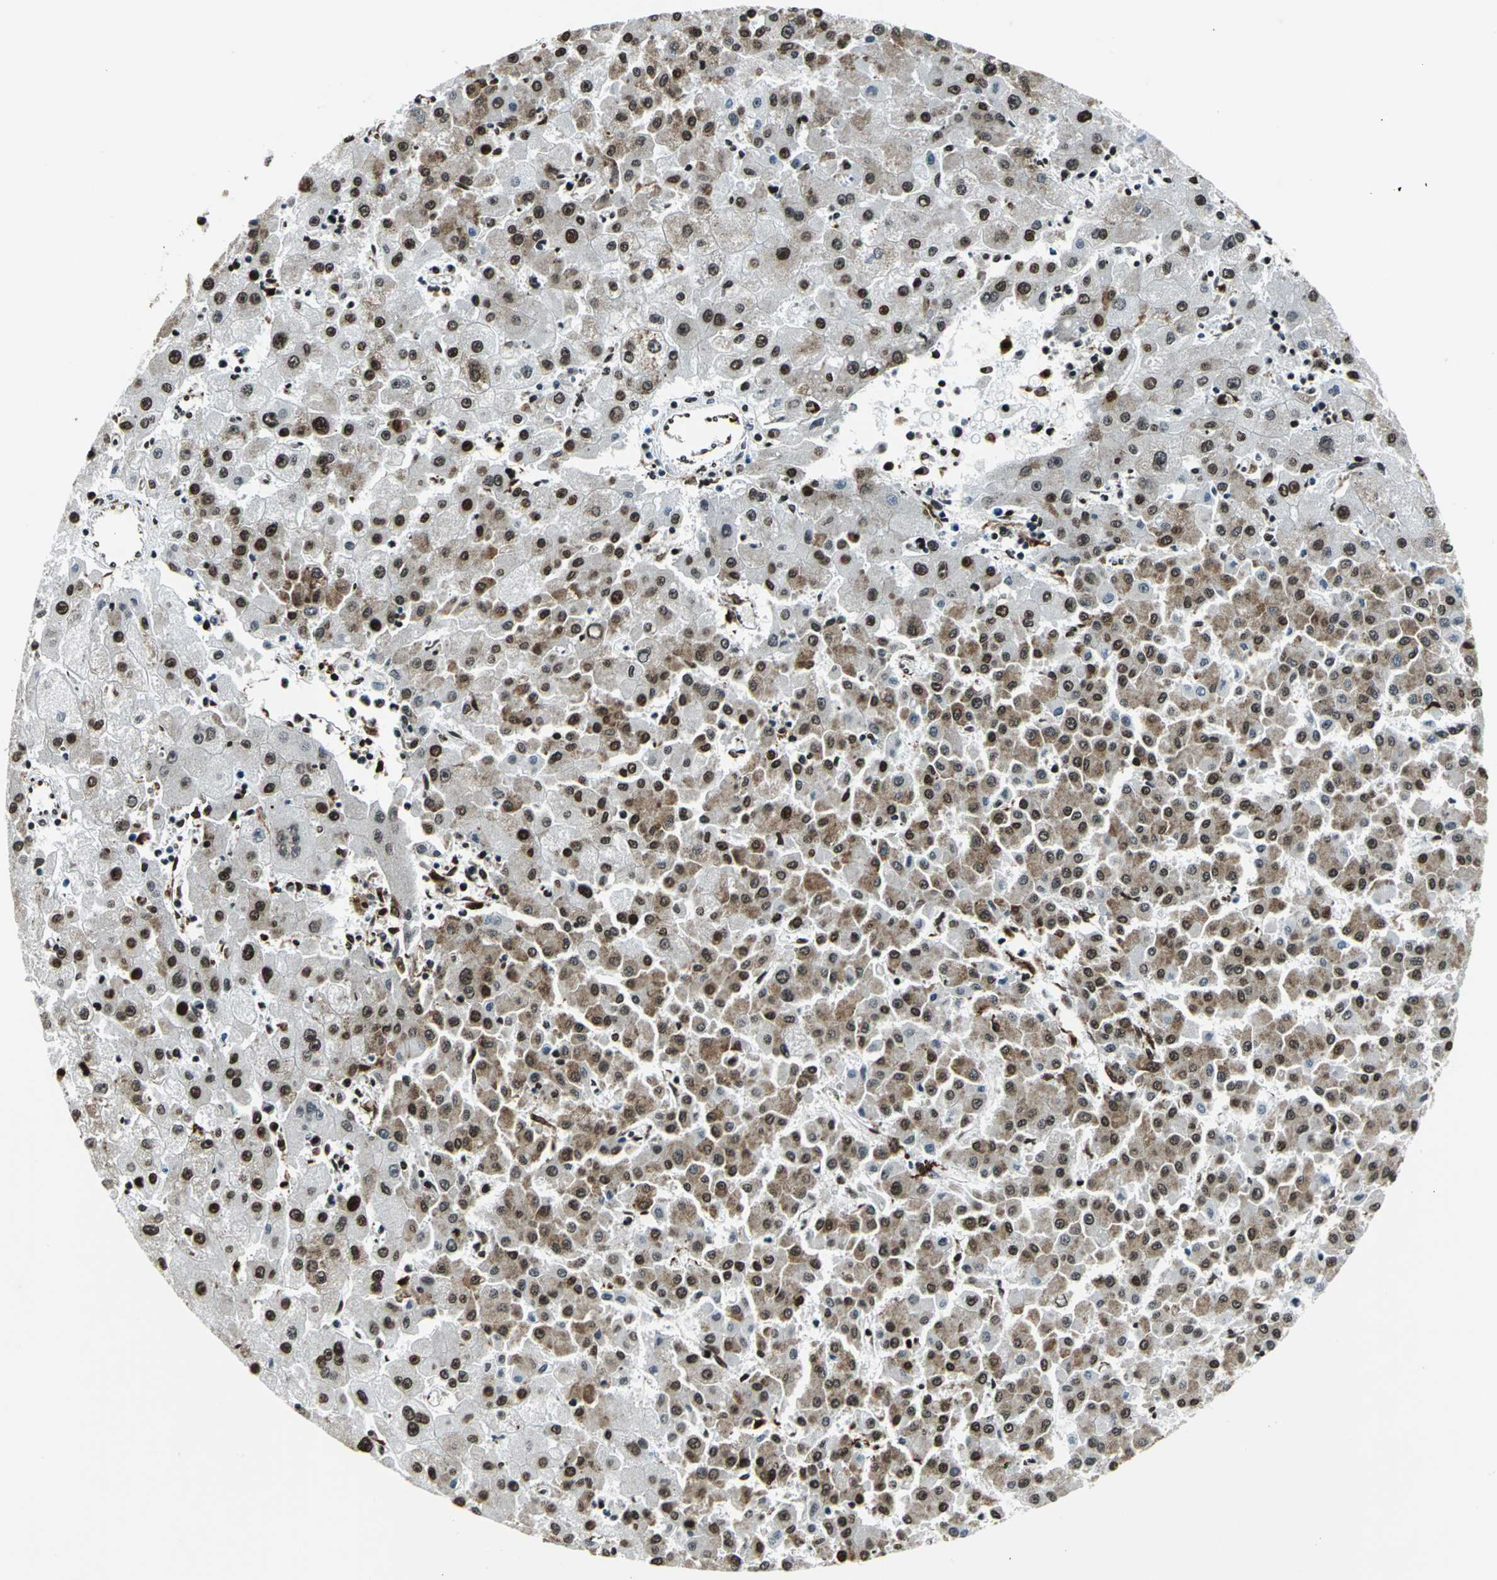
{"staining": {"intensity": "moderate", "quantity": ">75%", "location": "cytoplasmic/membranous,nuclear"}, "tissue": "liver cancer", "cell_type": "Tumor cells", "image_type": "cancer", "snomed": [{"axis": "morphology", "description": "Carcinoma, Hepatocellular, NOS"}, {"axis": "topography", "description": "Liver"}], "caption": "Tumor cells reveal moderate cytoplasmic/membranous and nuclear positivity in approximately >75% of cells in liver cancer (hepatocellular carcinoma).", "gene": "APEX1", "patient": {"sex": "male", "age": 72}}